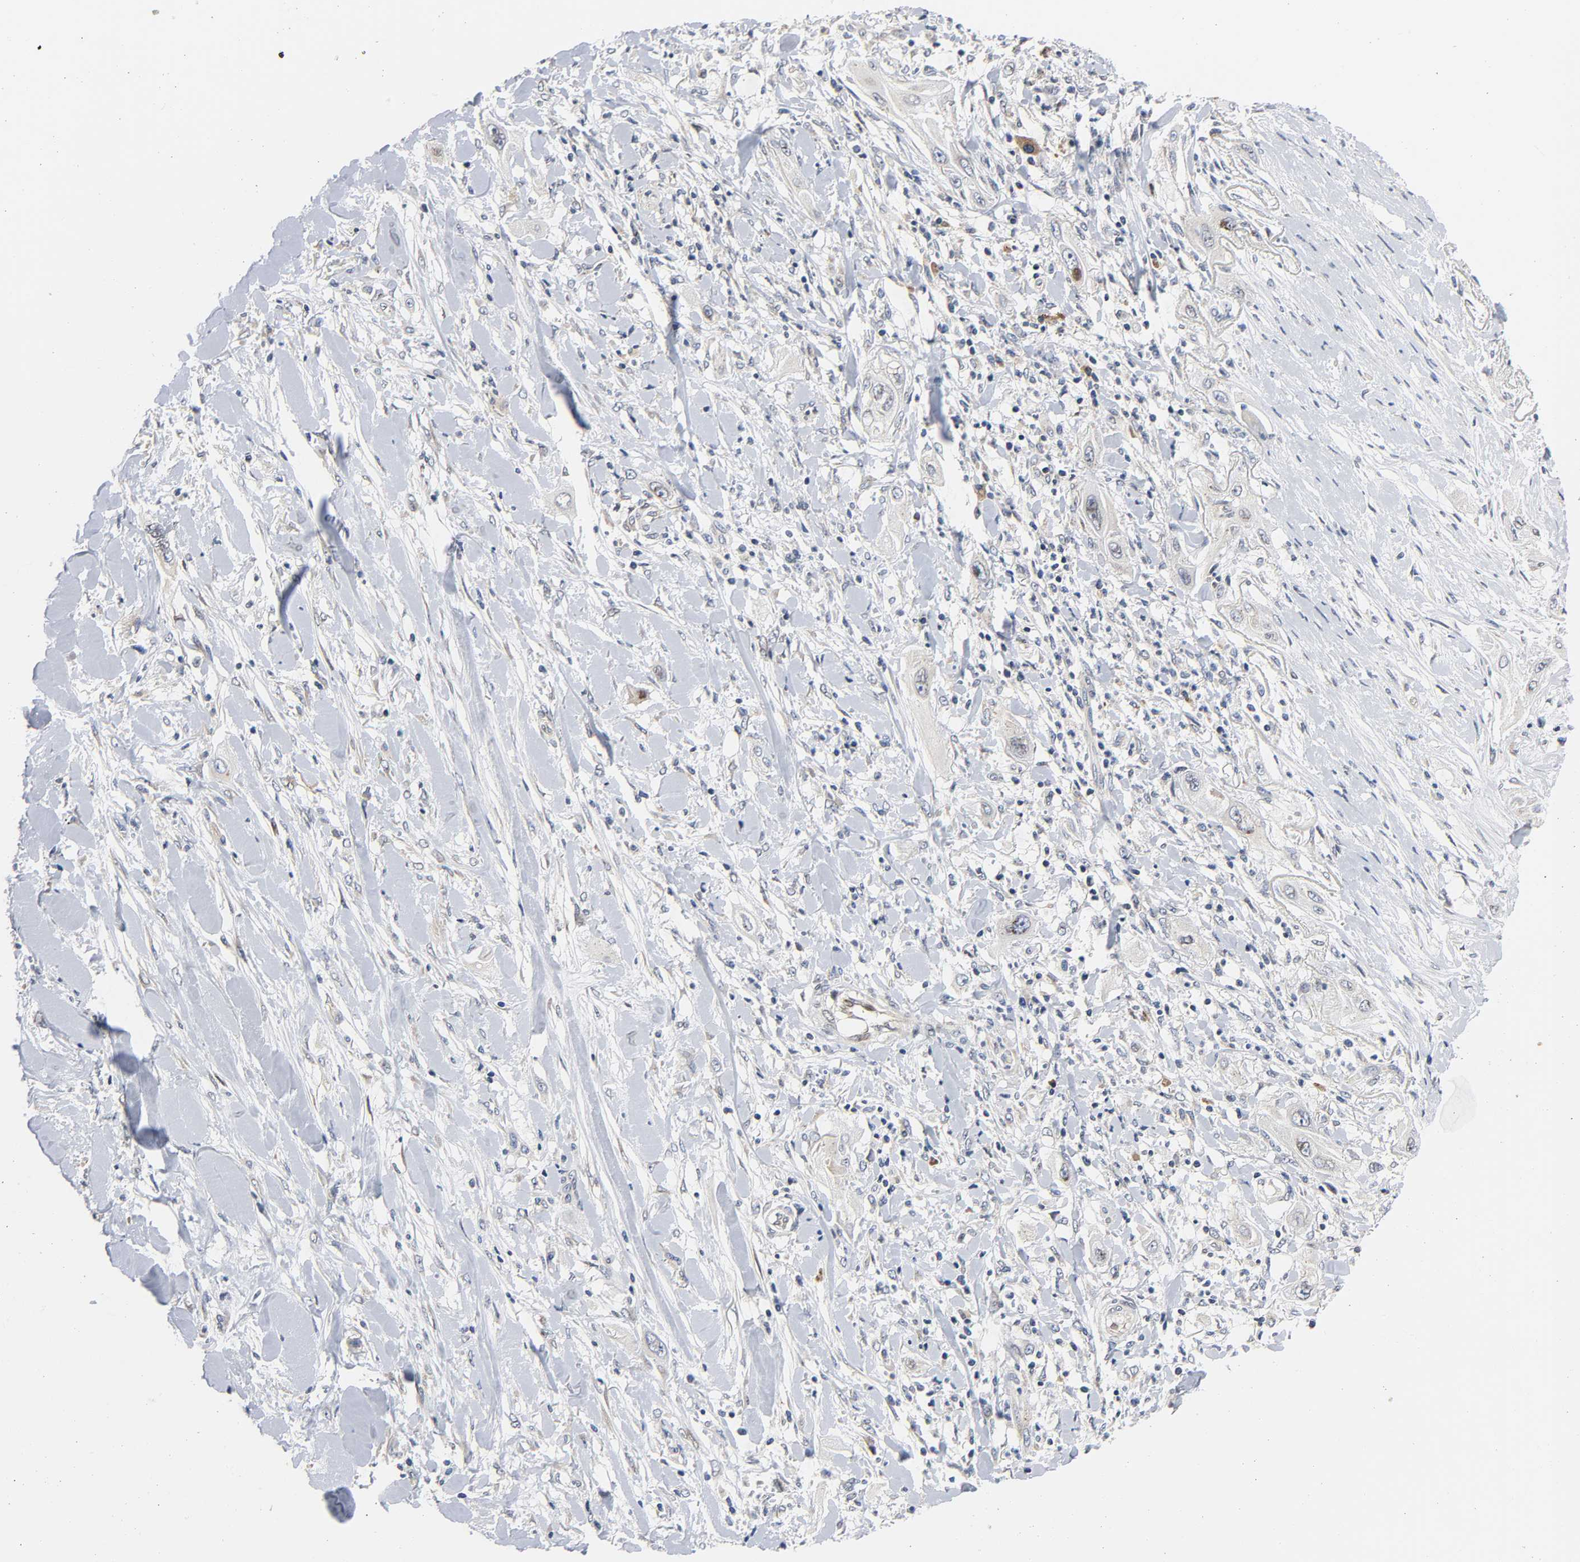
{"staining": {"intensity": "weak", "quantity": "<25%", "location": "cytoplasmic/membranous"}, "tissue": "lung cancer", "cell_type": "Tumor cells", "image_type": "cancer", "snomed": [{"axis": "morphology", "description": "Squamous cell carcinoma, NOS"}, {"axis": "topography", "description": "Lung"}], "caption": "Immunohistochemical staining of human lung cancer (squamous cell carcinoma) shows no significant positivity in tumor cells. Brightfield microscopy of IHC stained with DAB (3,3'-diaminobenzidine) (brown) and hematoxylin (blue), captured at high magnification.", "gene": "ASB6", "patient": {"sex": "female", "age": 47}}